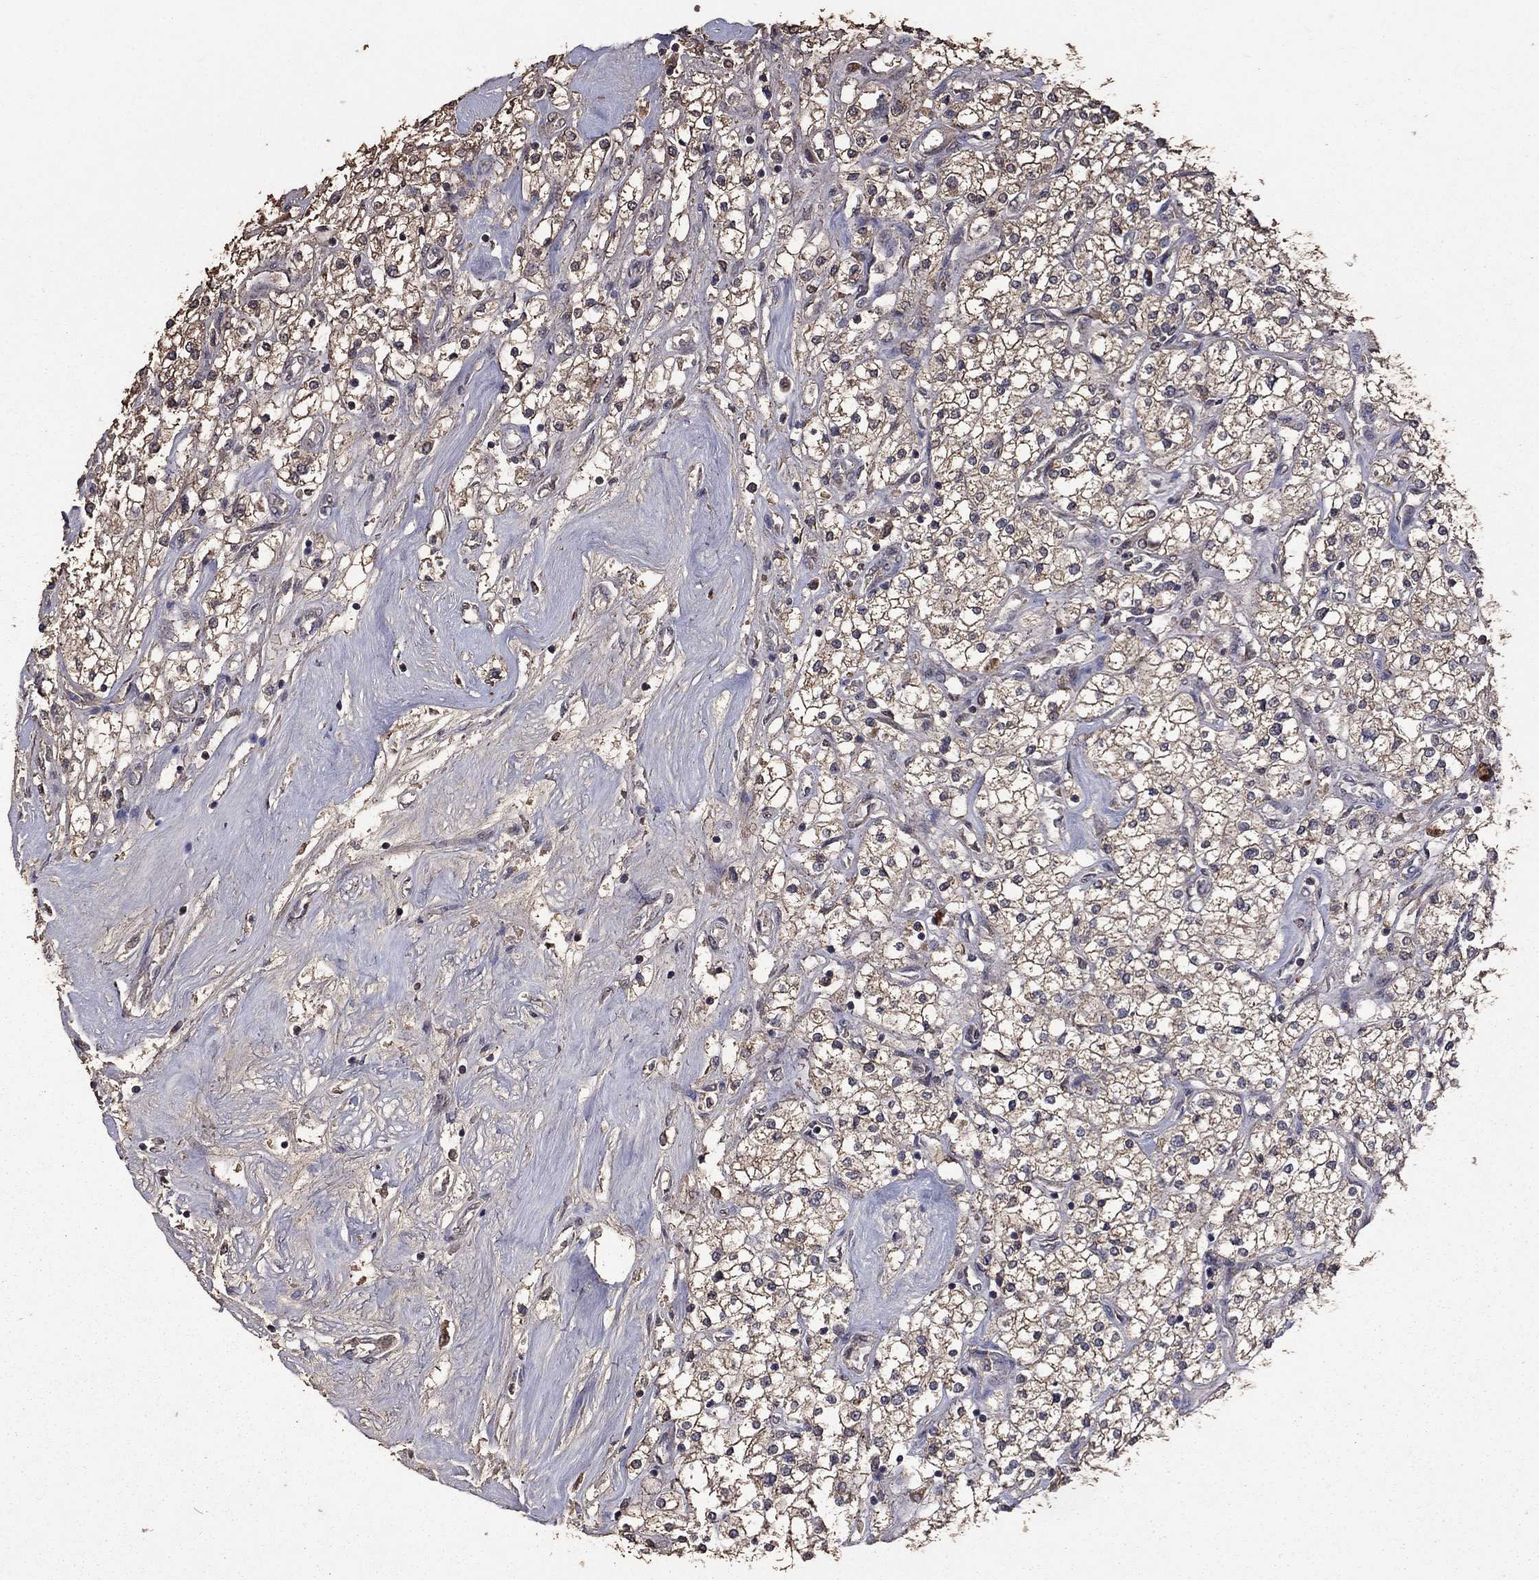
{"staining": {"intensity": "moderate", "quantity": ">75%", "location": "cytoplasmic/membranous"}, "tissue": "renal cancer", "cell_type": "Tumor cells", "image_type": "cancer", "snomed": [{"axis": "morphology", "description": "Adenocarcinoma, NOS"}, {"axis": "topography", "description": "Kidney"}], "caption": "Adenocarcinoma (renal) stained with a brown dye shows moderate cytoplasmic/membranous positive positivity in about >75% of tumor cells.", "gene": "SERPINA5", "patient": {"sex": "male", "age": 80}}